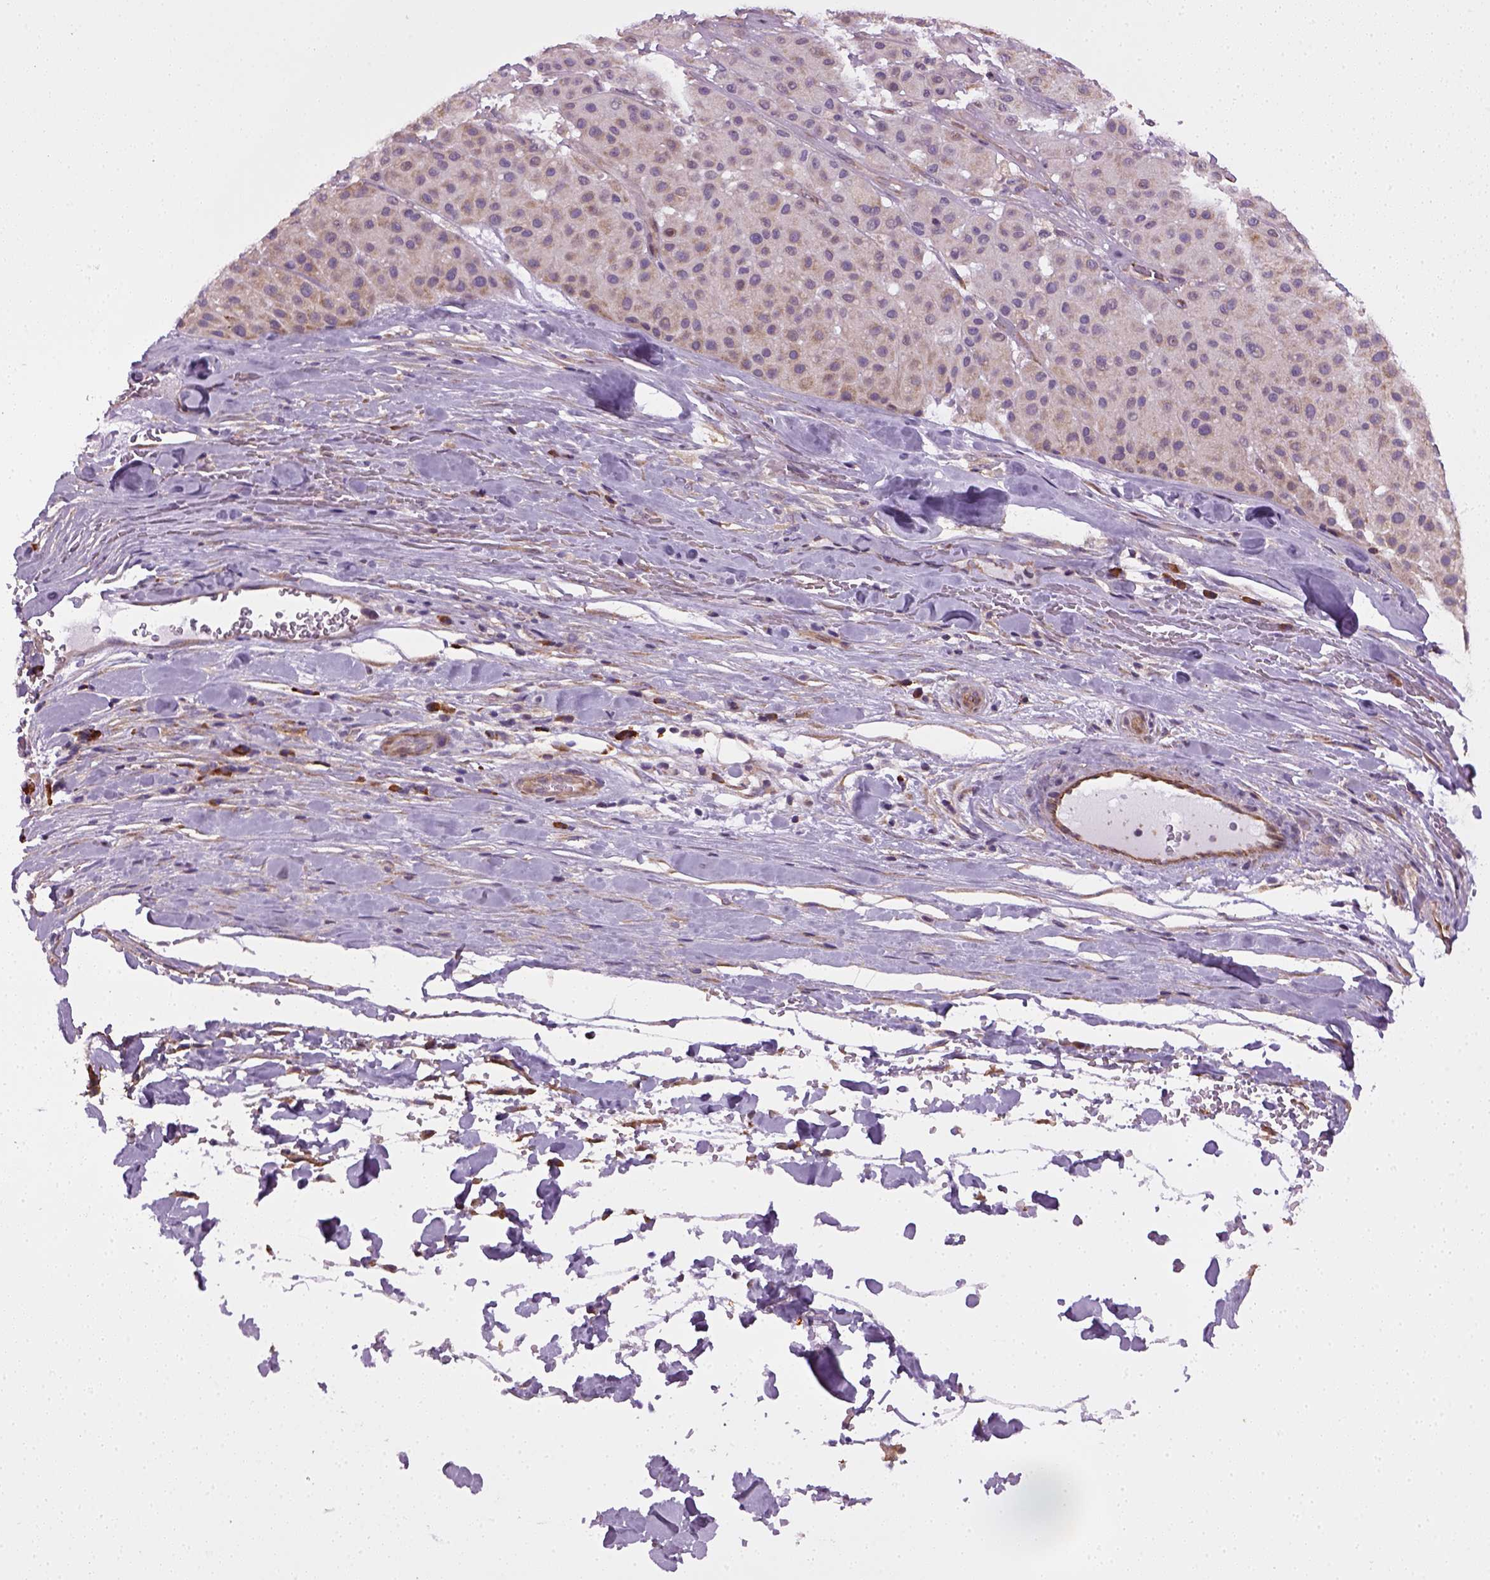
{"staining": {"intensity": "negative", "quantity": "none", "location": "none"}, "tissue": "melanoma", "cell_type": "Tumor cells", "image_type": "cancer", "snomed": [{"axis": "morphology", "description": "Malignant melanoma, Metastatic site"}, {"axis": "topography", "description": "Smooth muscle"}], "caption": "Tumor cells show no significant staining in malignant melanoma (metastatic site).", "gene": "TPRG1", "patient": {"sex": "male", "age": 41}}